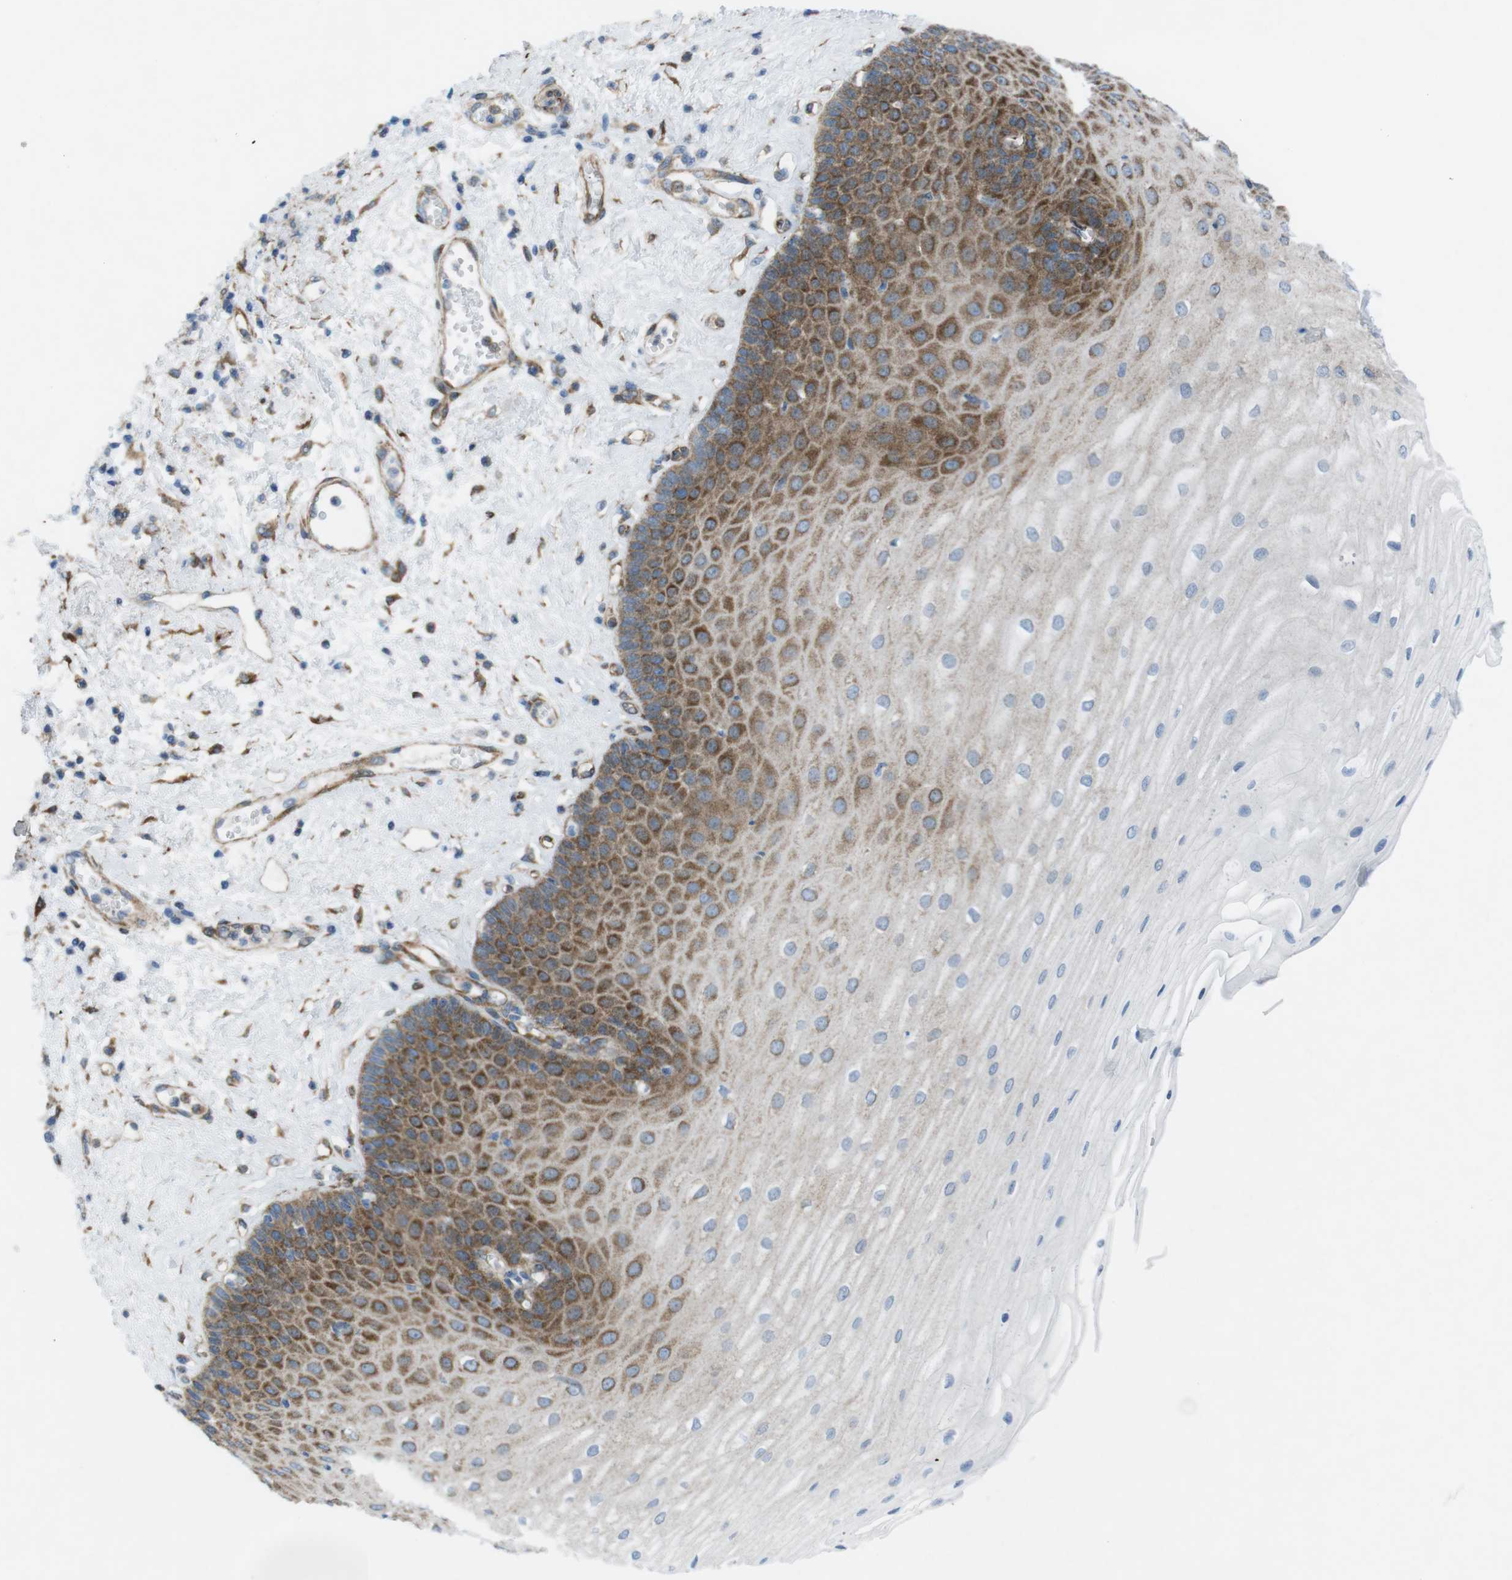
{"staining": {"intensity": "moderate", "quantity": ">75%", "location": "cytoplasmic/membranous"}, "tissue": "esophagus", "cell_type": "Squamous epithelial cells", "image_type": "normal", "snomed": [{"axis": "morphology", "description": "Normal tissue, NOS"}, {"axis": "morphology", "description": "Squamous cell carcinoma, NOS"}, {"axis": "topography", "description": "Esophagus"}], "caption": "DAB immunohistochemical staining of normal human esophagus shows moderate cytoplasmic/membranous protein staining in approximately >75% of squamous epithelial cells.", "gene": "DIAPH2", "patient": {"sex": "male", "age": 65}}